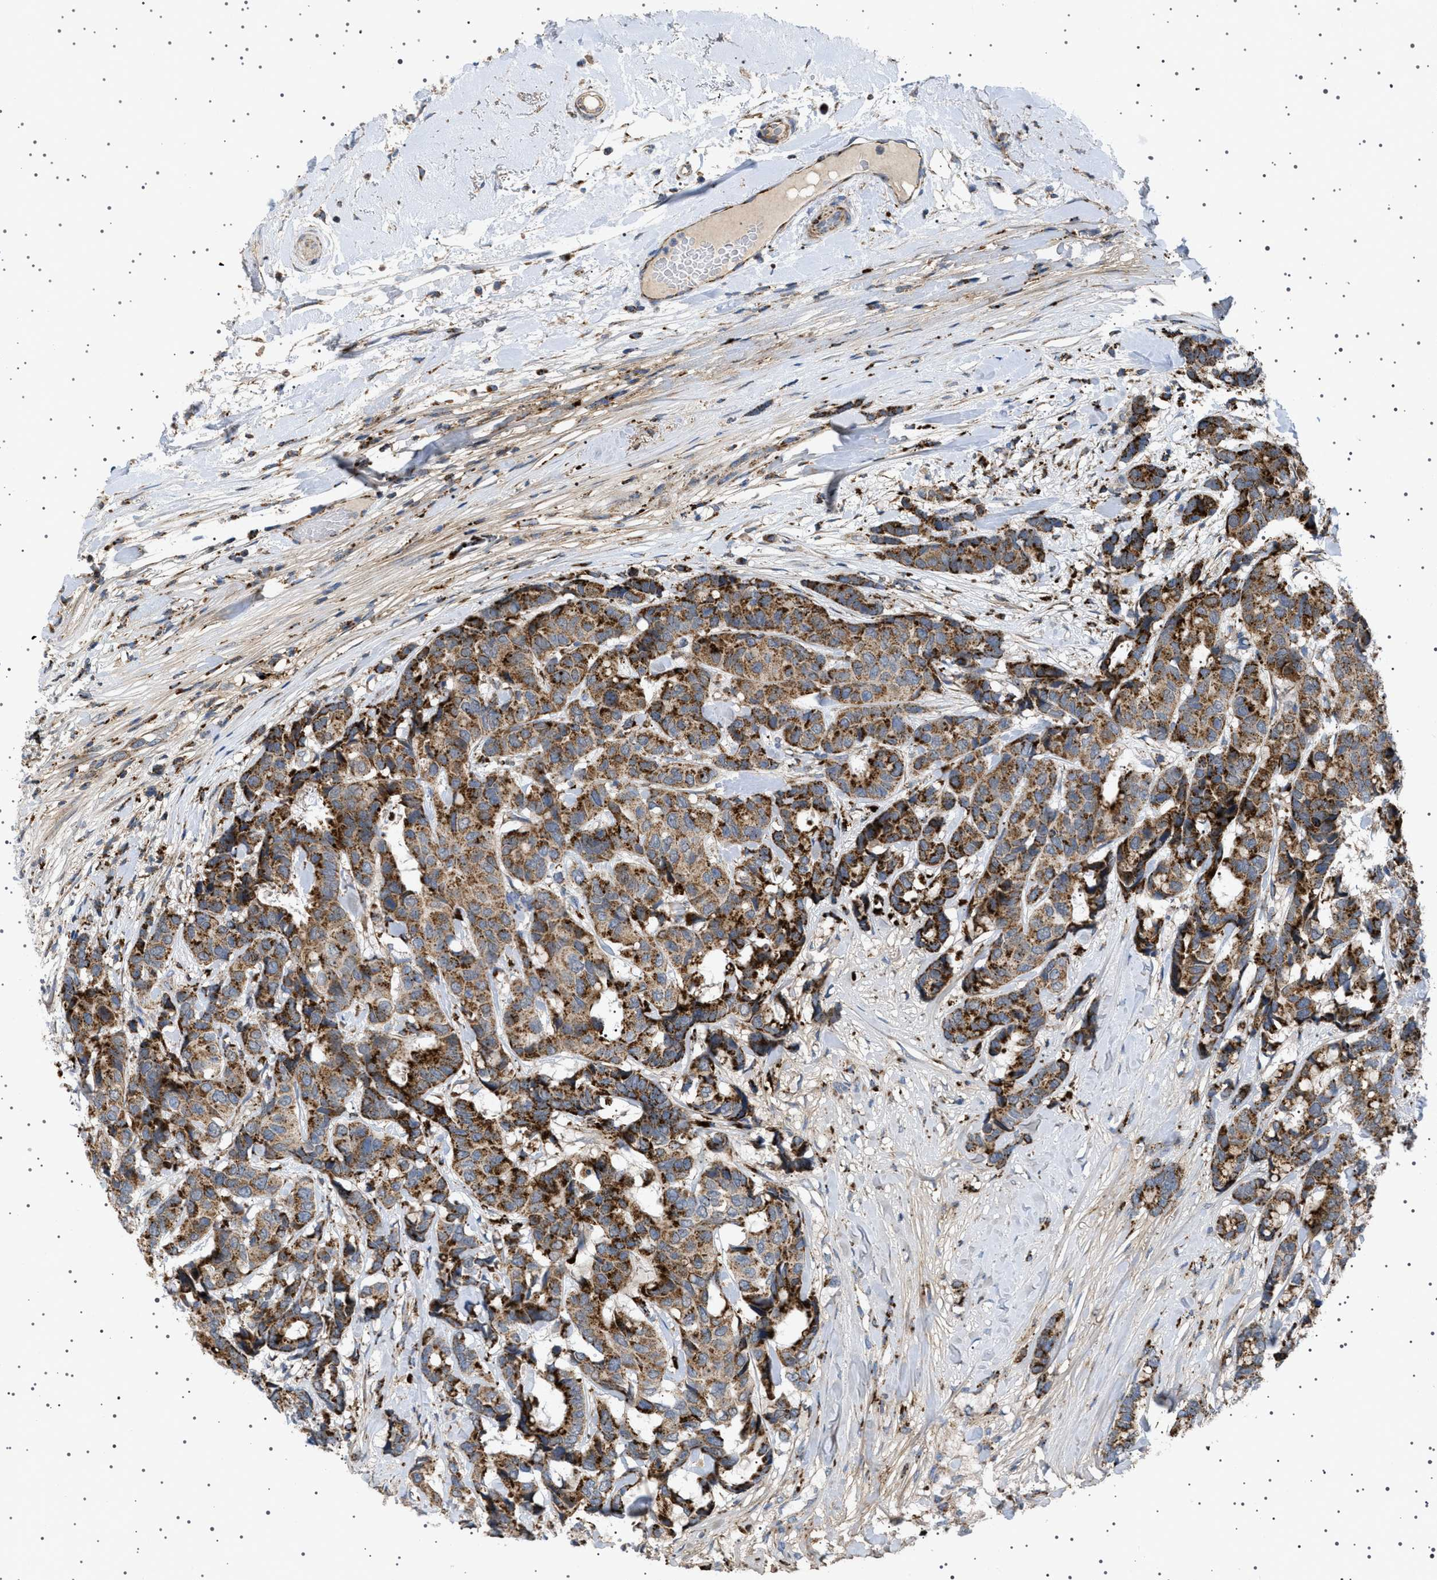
{"staining": {"intensity": "strong", "quantity": ">75%", "location": "cytoplasmic/membranous"}, "tissue": "breast cancer", "cell_type": "Tumor cells", "image_type": "cancer", "snomed": [{"axis": "morphology", "description": "Duct carcinoma"}, {"axis": "topography", "description": "Breast"}], "caption": "Breast cancer (intraductal carcinoma) stained with a brown dye demonstrates strong cytoplasmic/membranous positive expression in approximately >75% of tumor cells.", "gene": "UBXN8", "patient": {"sex": "female", "age": 87}}